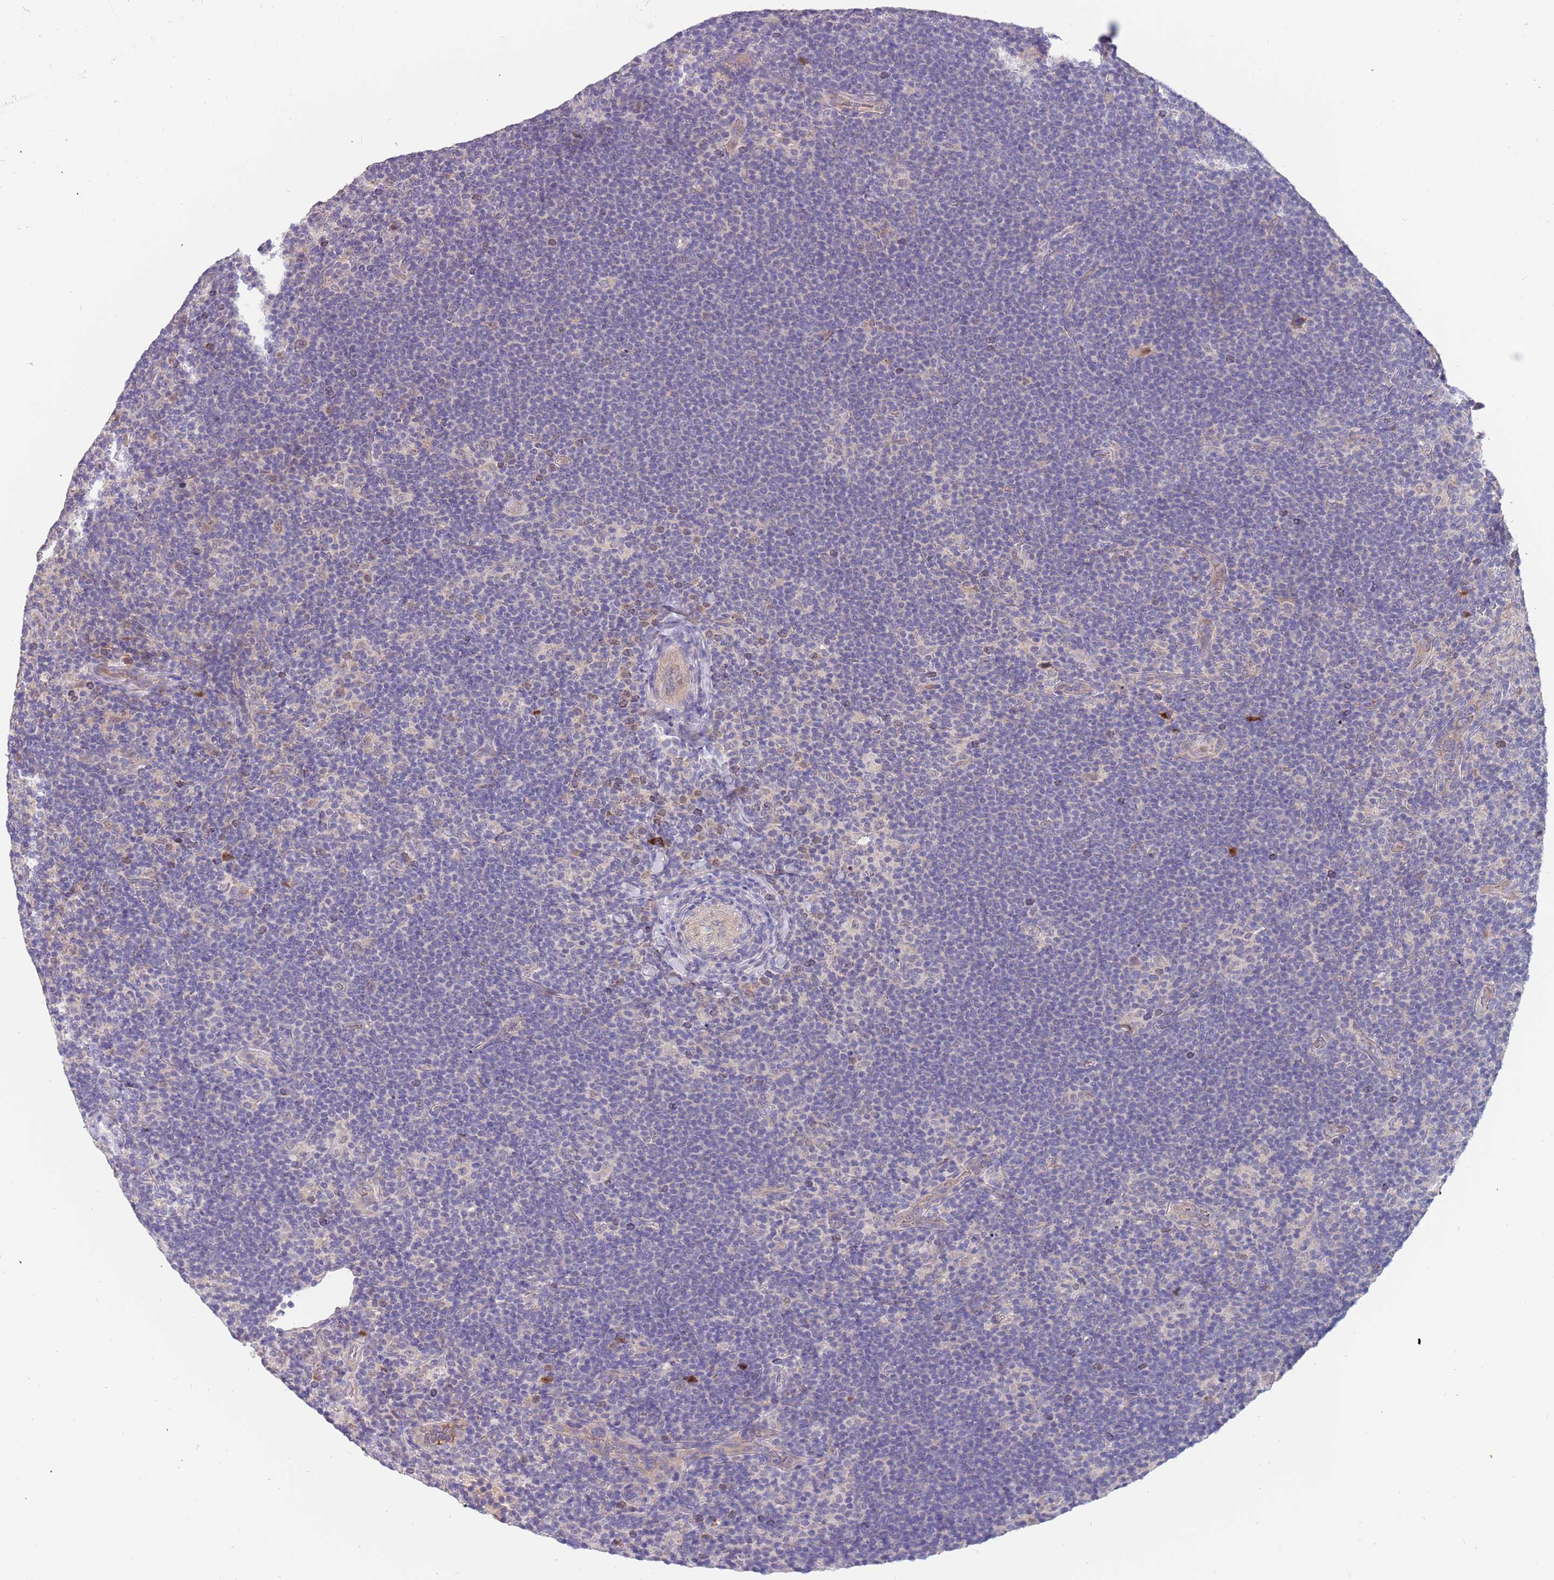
{"staining": {"intensity": "negative", "quantity": "none", "location": "none"}, "tissue": "lymphoma", "cell_type": "Tumor cells", "image_type": "cancer", "snomed": [{"axis": "morphology", "description": "Hodgkin's disease, NOS"}, {"axis": "topography", "description": "Lymph node"}], "caption": "A high-resolution image shows immunohistochemistry staining of Hodgkin's disease, which shows no significant positivity in tumor cells.", "gene": "ZNF746", "patient": {"sex": "female", "age": 57}}